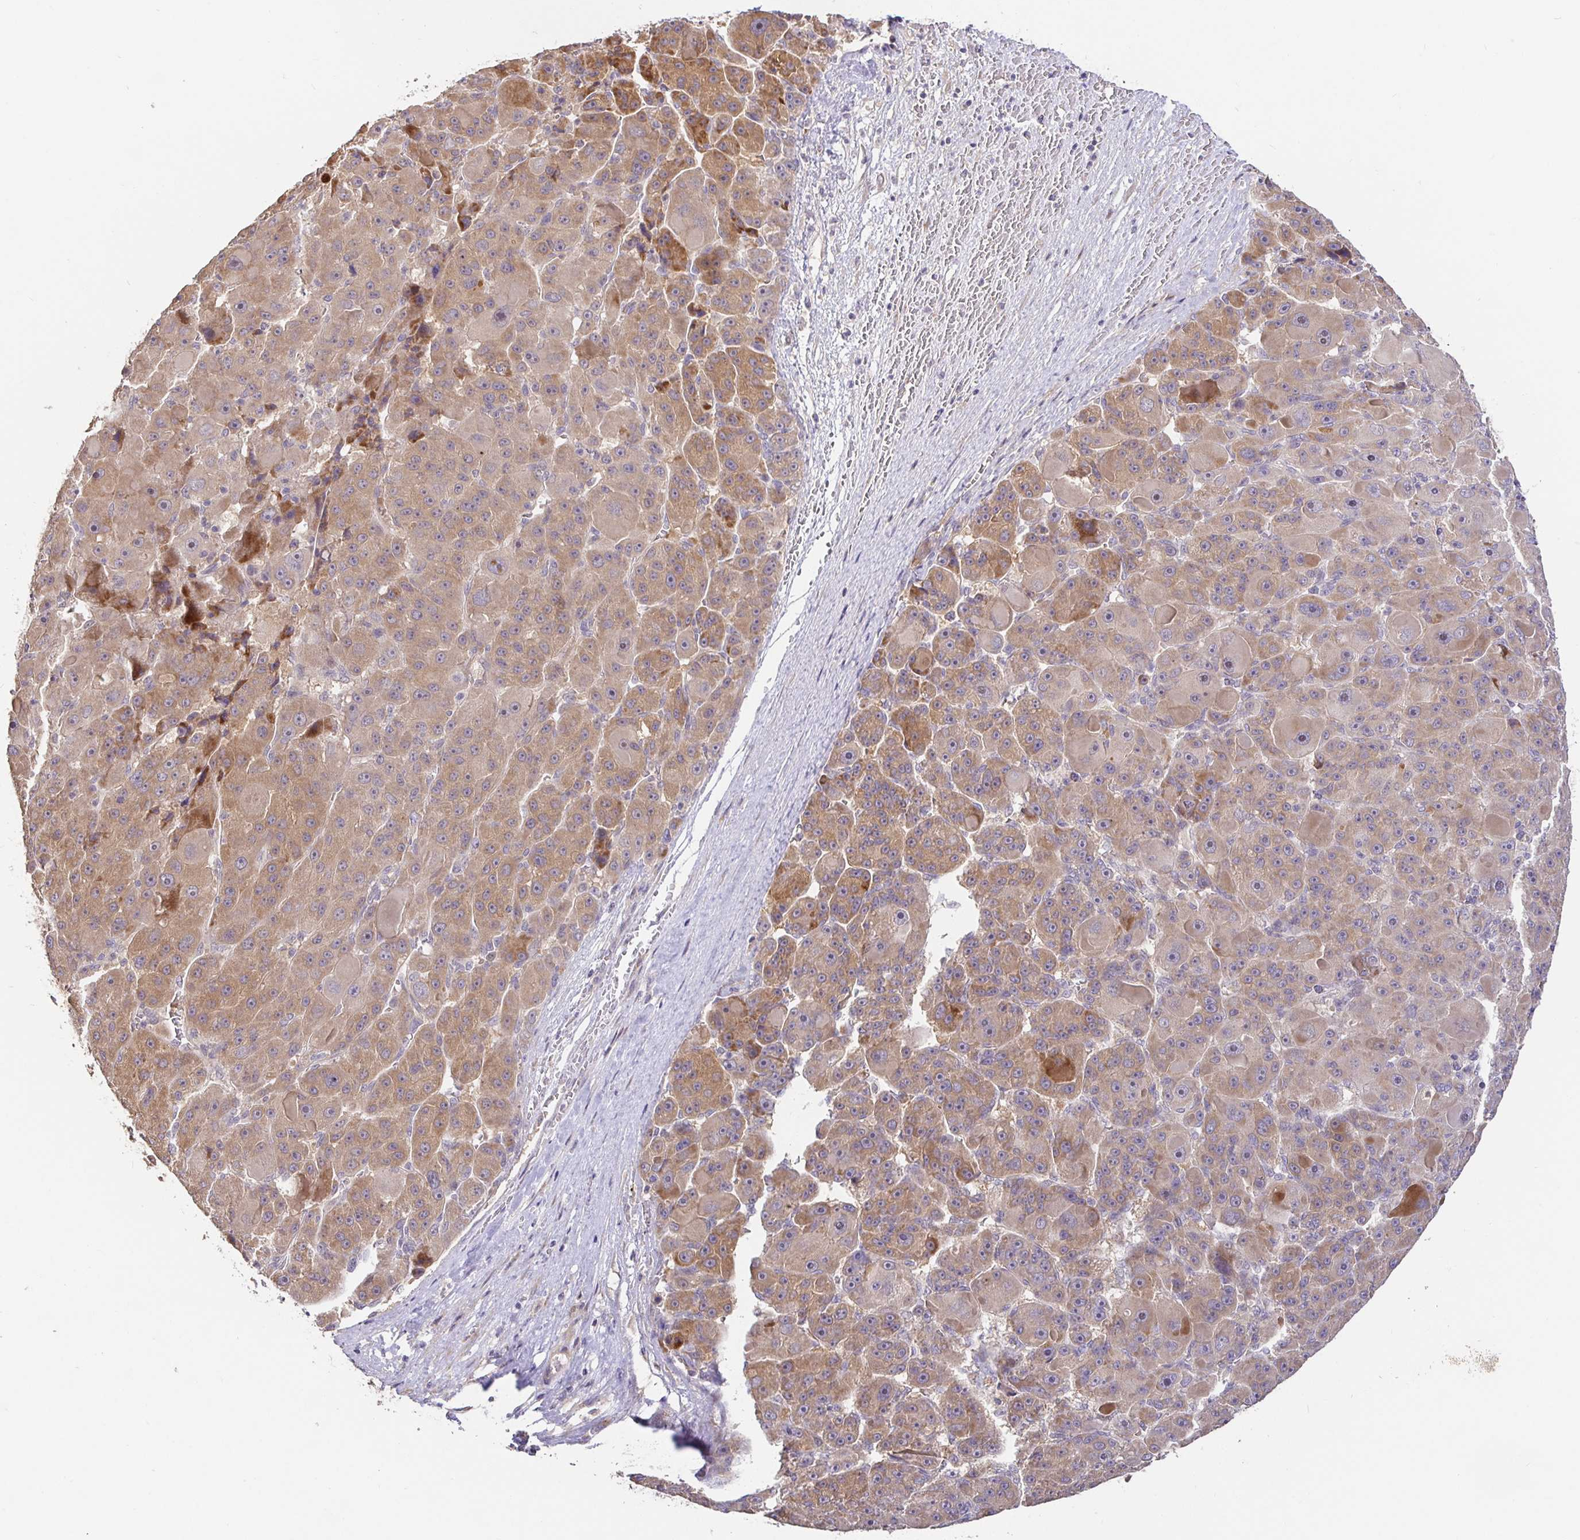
{"staining": {"intensity": "moderate", "quantity": ">75%", "location": "cytoplasmic/membranous"}, "tissue": "liver cancer", "cell_type": "Tumor cells", "image_type": "cancer", "snomed": [{"axis": "morphology", "description": "Carcinoma, Hepatocellular, NOS"}, {"axis": "topography", "description": "Liver"}], "caption": "Immunohistochemical staining of human liver hepatocellular carcinoma demonstrates medium levels of moderate cytoplasmic/membranous expression in approximately >75% of tumor cells. (DAB (3,3'-diaminobenzidine) = brown stain, brightfield microscopy at high magnification).", "gene": "ZDHHC11", "patient": {"sex": "male", "age": 76}}